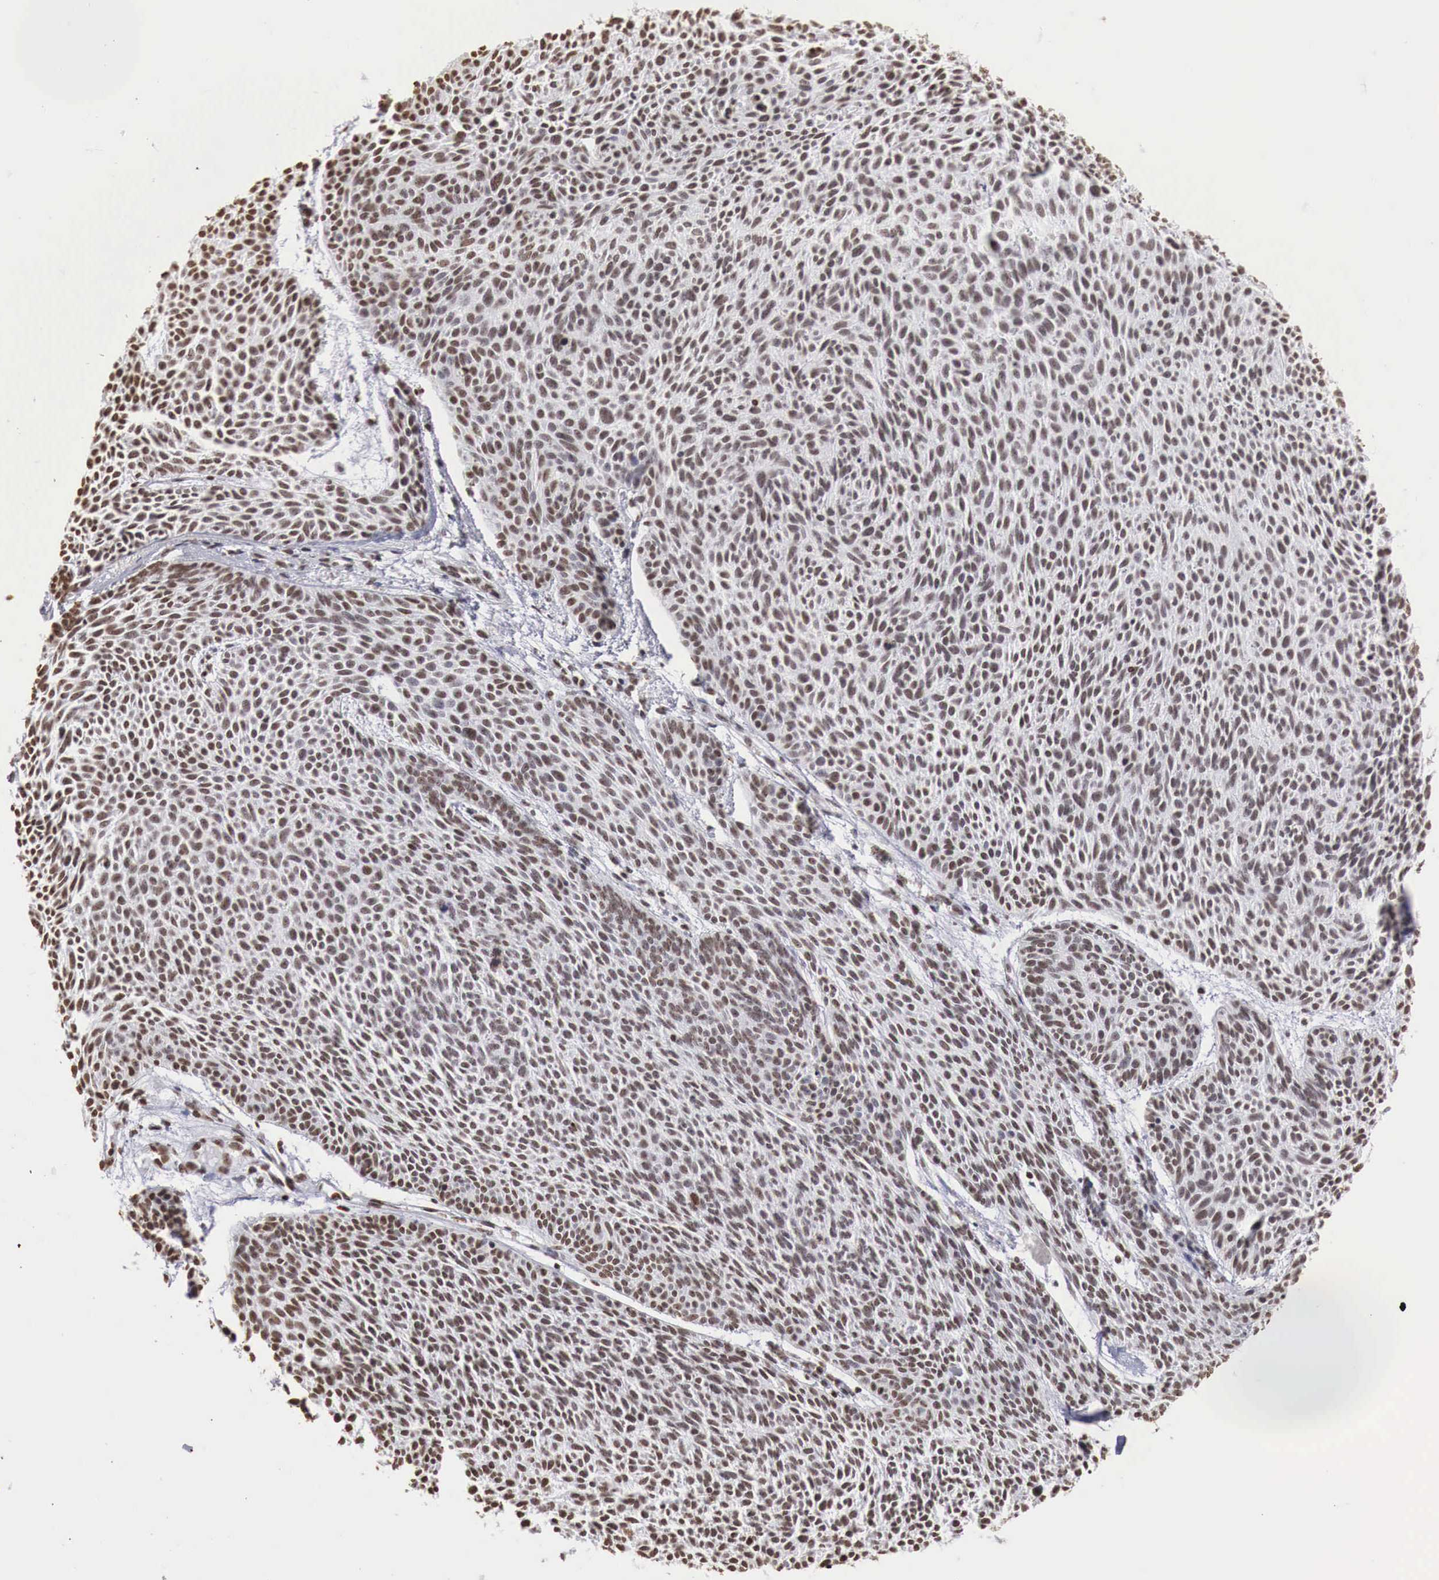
{"staining": {"intensity": "moderate", "quantity": ">75%", "location": "nuclear"}, "tissue": "skin cancer", "cell_type": "Tumor cells", "image_type": "cancer", "snomed": [{"axis": "morphology", "description": "Basal cell carcinoma"}, {"axis": "topography", "description": "Skin"}], "caption": "Protein expression analysis of human skin cancer reveals moderate nuclear positivity in about >75% of tumor cells.", "gene": "DKC1", "patient": {"sex": "male", "age": 84}}